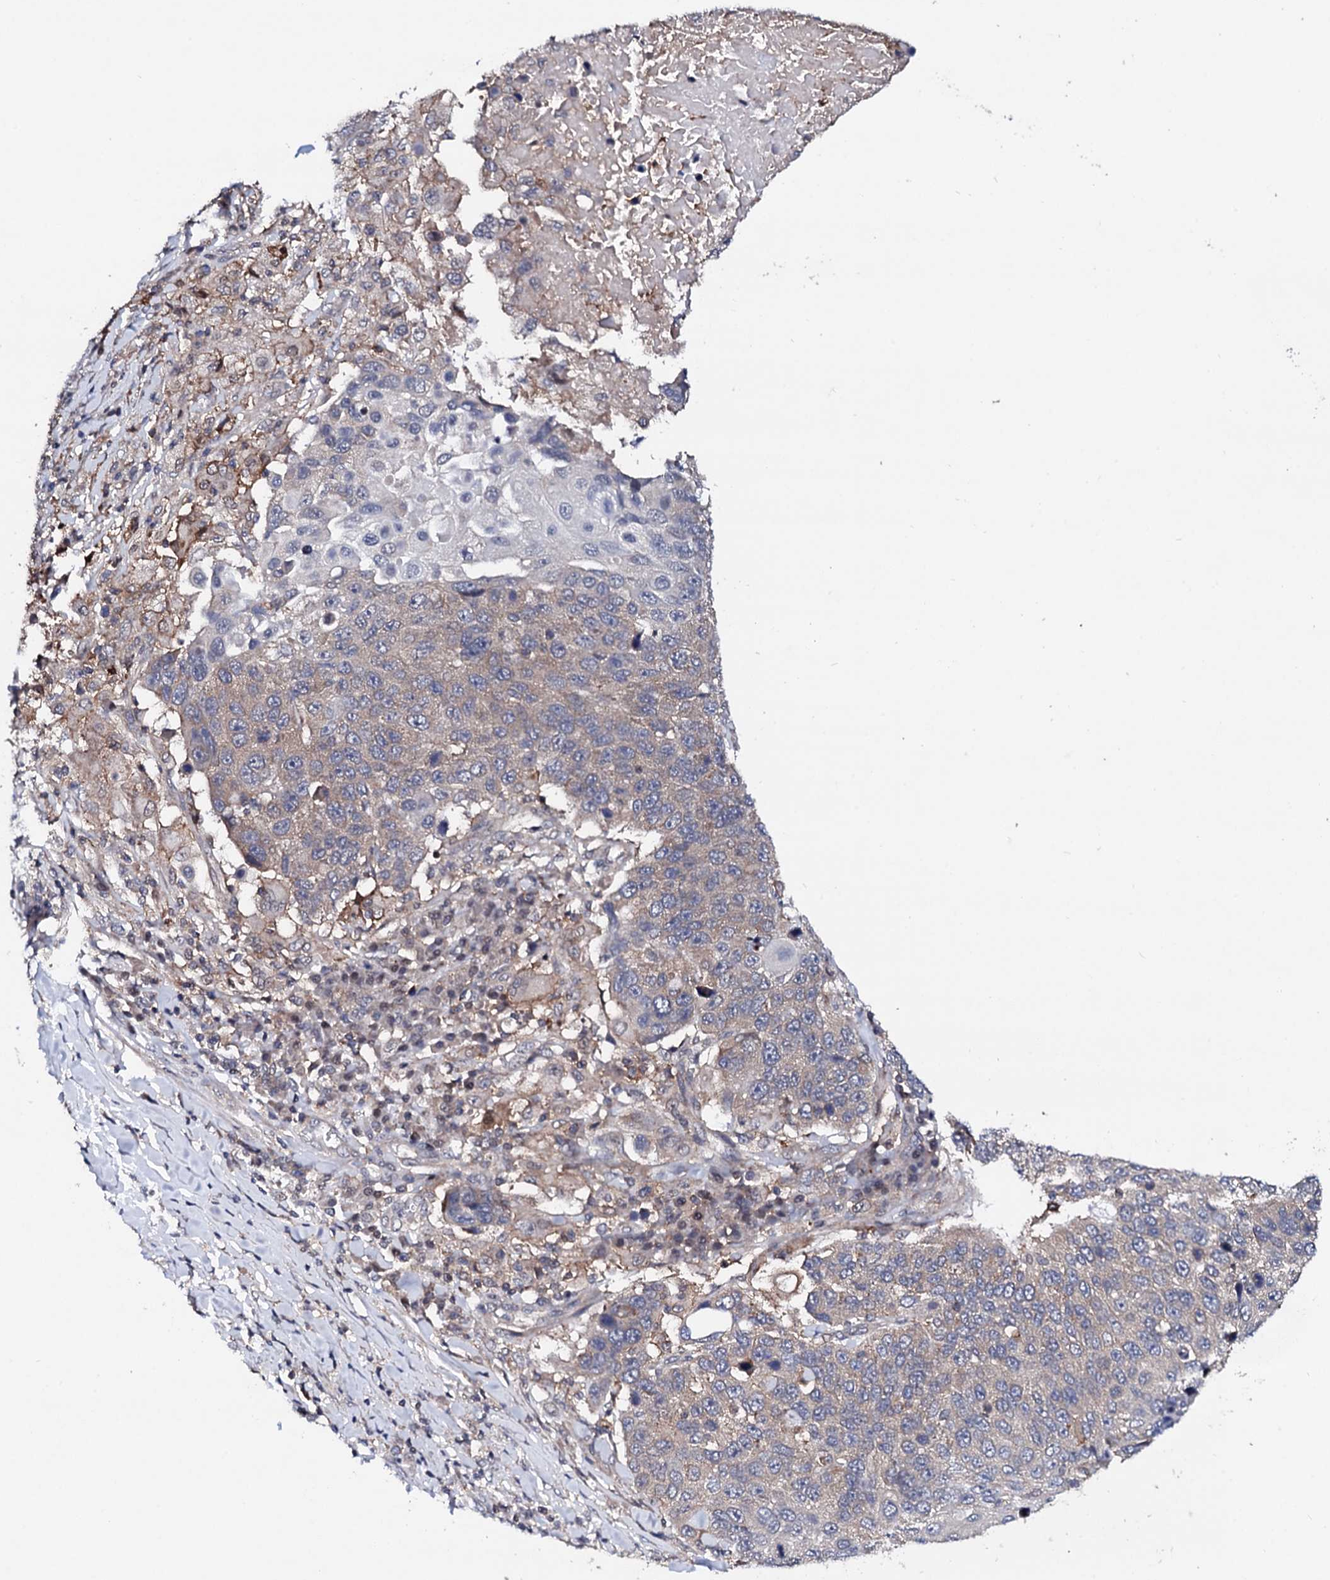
{"staining": {"intensity": "negative", "quantity": "none", "location": "none"}, "tissue": "lung cancer", "cell_type": "Tumor cells", "image_type": "cancer", "snomed": [{"axis": "morphology", "description": "Normal tissue, NOS"}, {"axis": "morphology", "description": "Squamous cell carcinoma, NOS"}, {"axis": "topography", "description": "Lymph node"}, {"axis": "topography", "description": "Lung"}], "caption": "This is an IHC histopathology image of human lung squamous cell carcinoma. There is no expression in tumor cells.", "gene": "EDC3", "patient": {"sex": "male", "age": 66}}